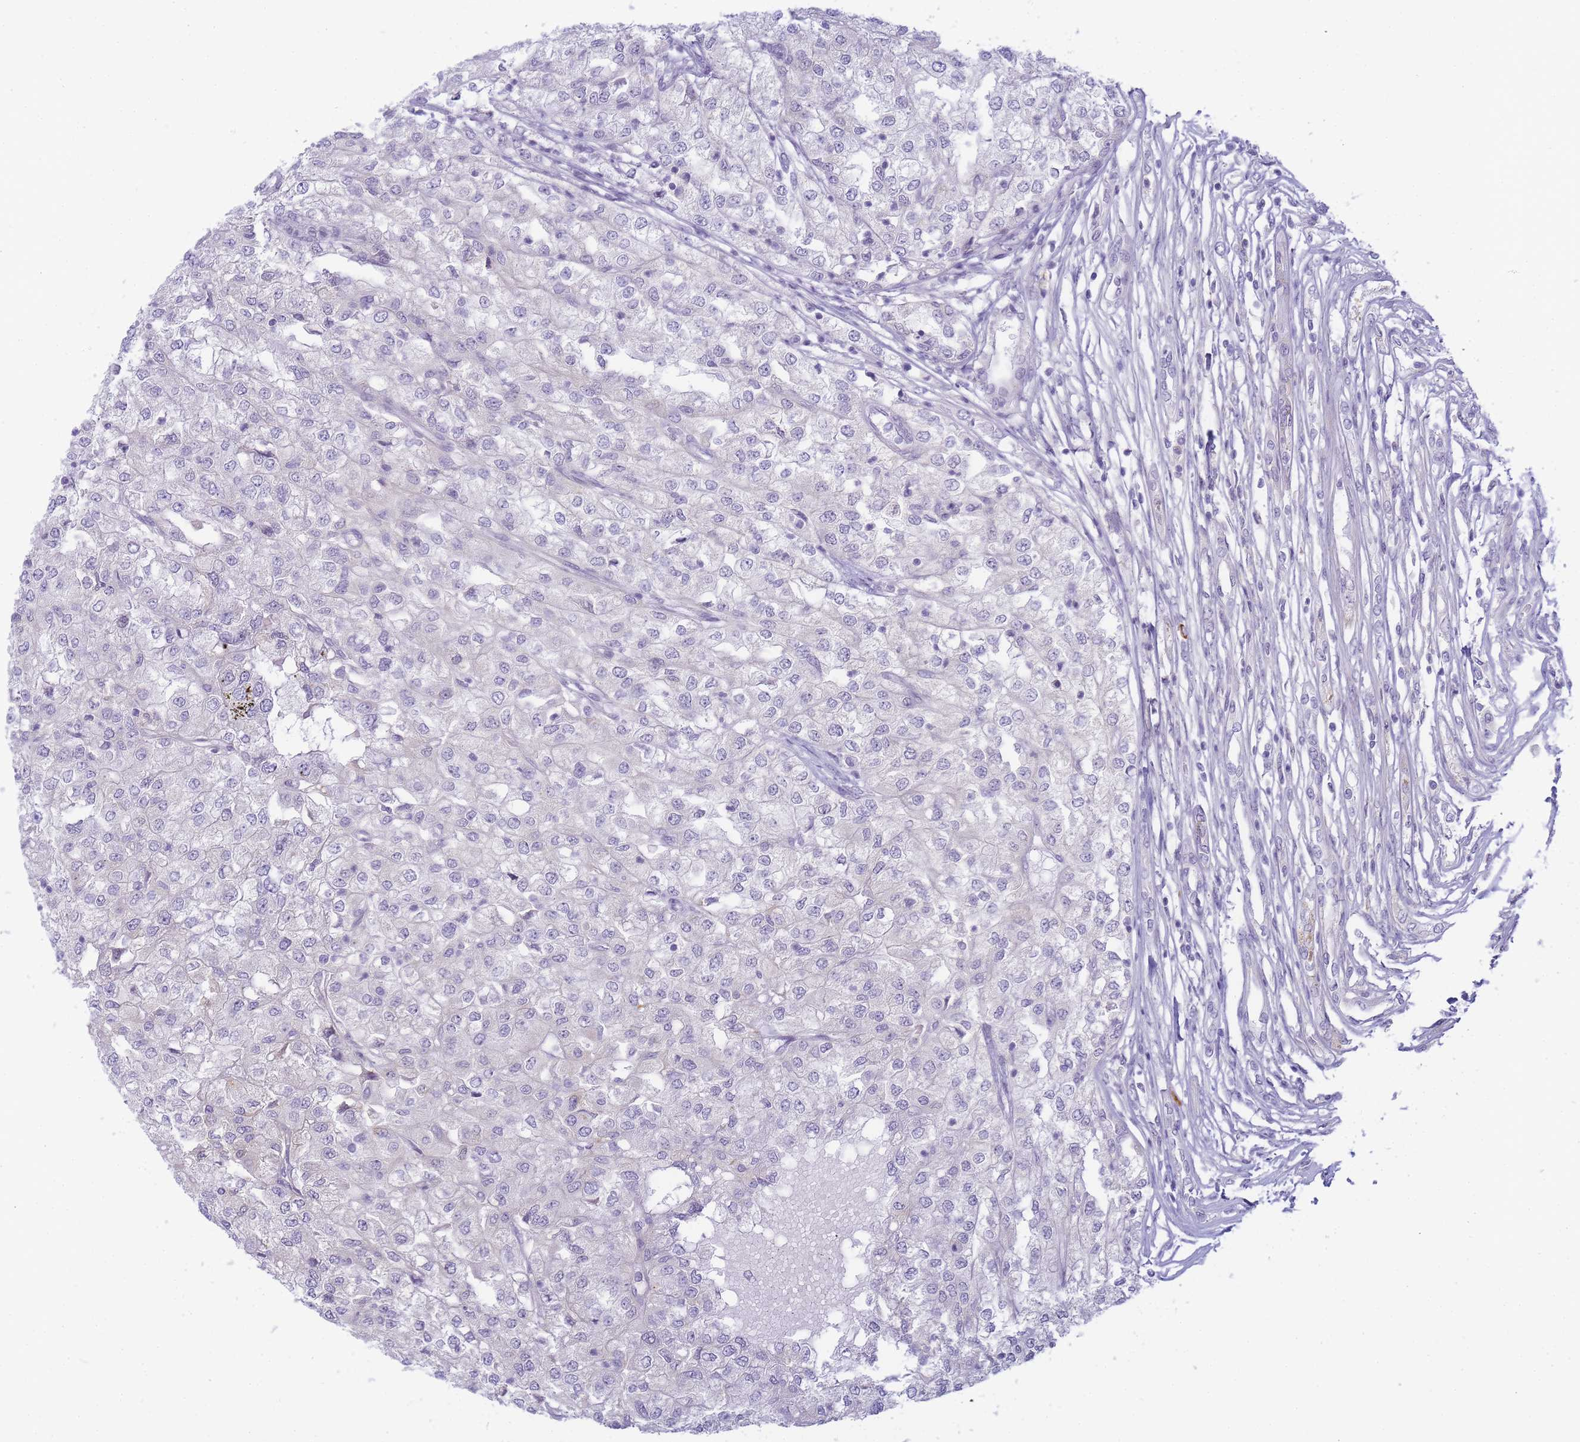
{"staining": {"intensity": "negative", "quantity": "none", "location": "none"}, "tissue": "renal cancer", "cell_type": "Tumor cells", "image_type": "cancer", "snomed": [{"axis": "morphology", "description": "Adenocarcinoma, NOS"}, {"axis": "topography", "description": "Kidney"}], "caption": "This is an IHC micrograph of renal cancer (adenocarcinoma). There is no expression in tumor cells.", "gene": "RRAD", "patient": {"sex": "female", "age": 54}}